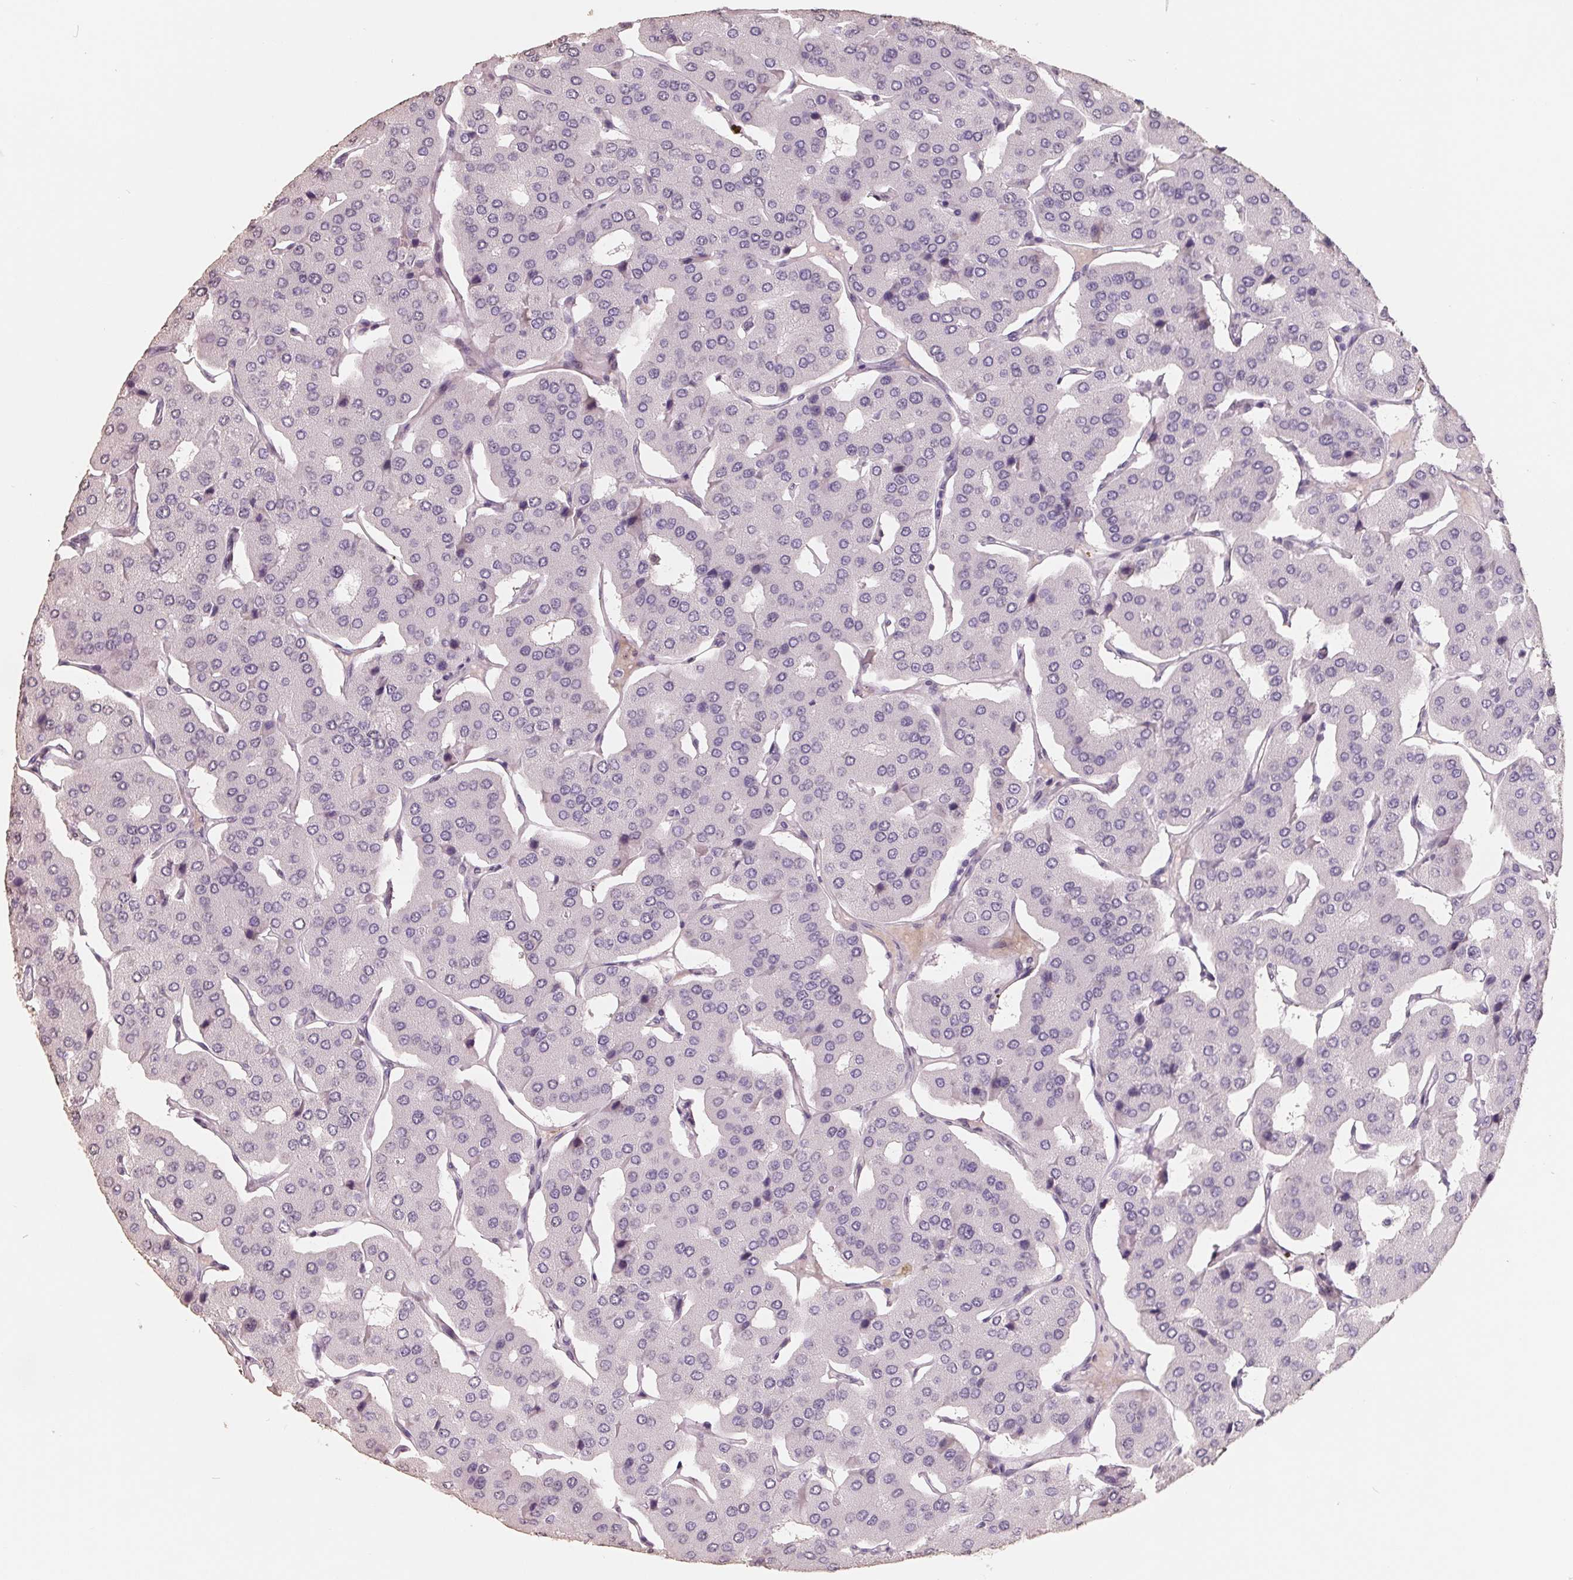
{"staining": {"intensity": "negative", "quantity": "none", "location": "none"}, "tissue": "parathyroid gland", "cell_type": "Glandular cells", "image_type": "normal", "snomed": [{"axis": "morphology", "description": "Normal tissue, NOS"}, {"axis": "morphology", "description": "Adenoma, NOS"}, {"axis": "topography", "description": "Parathyroid gland"}], "caption": "Parathyroid gland was stained to show a protein in brown. There is no significant staining in glandular cells. Brightfield microscopy of IHC stained with DAB (3,3'-diaminobenzidine) (brown) and hematoxylin (blue), captured at high magnification.", "gene": "FTCD", "patient": {"sex": "female", "age": 86}}